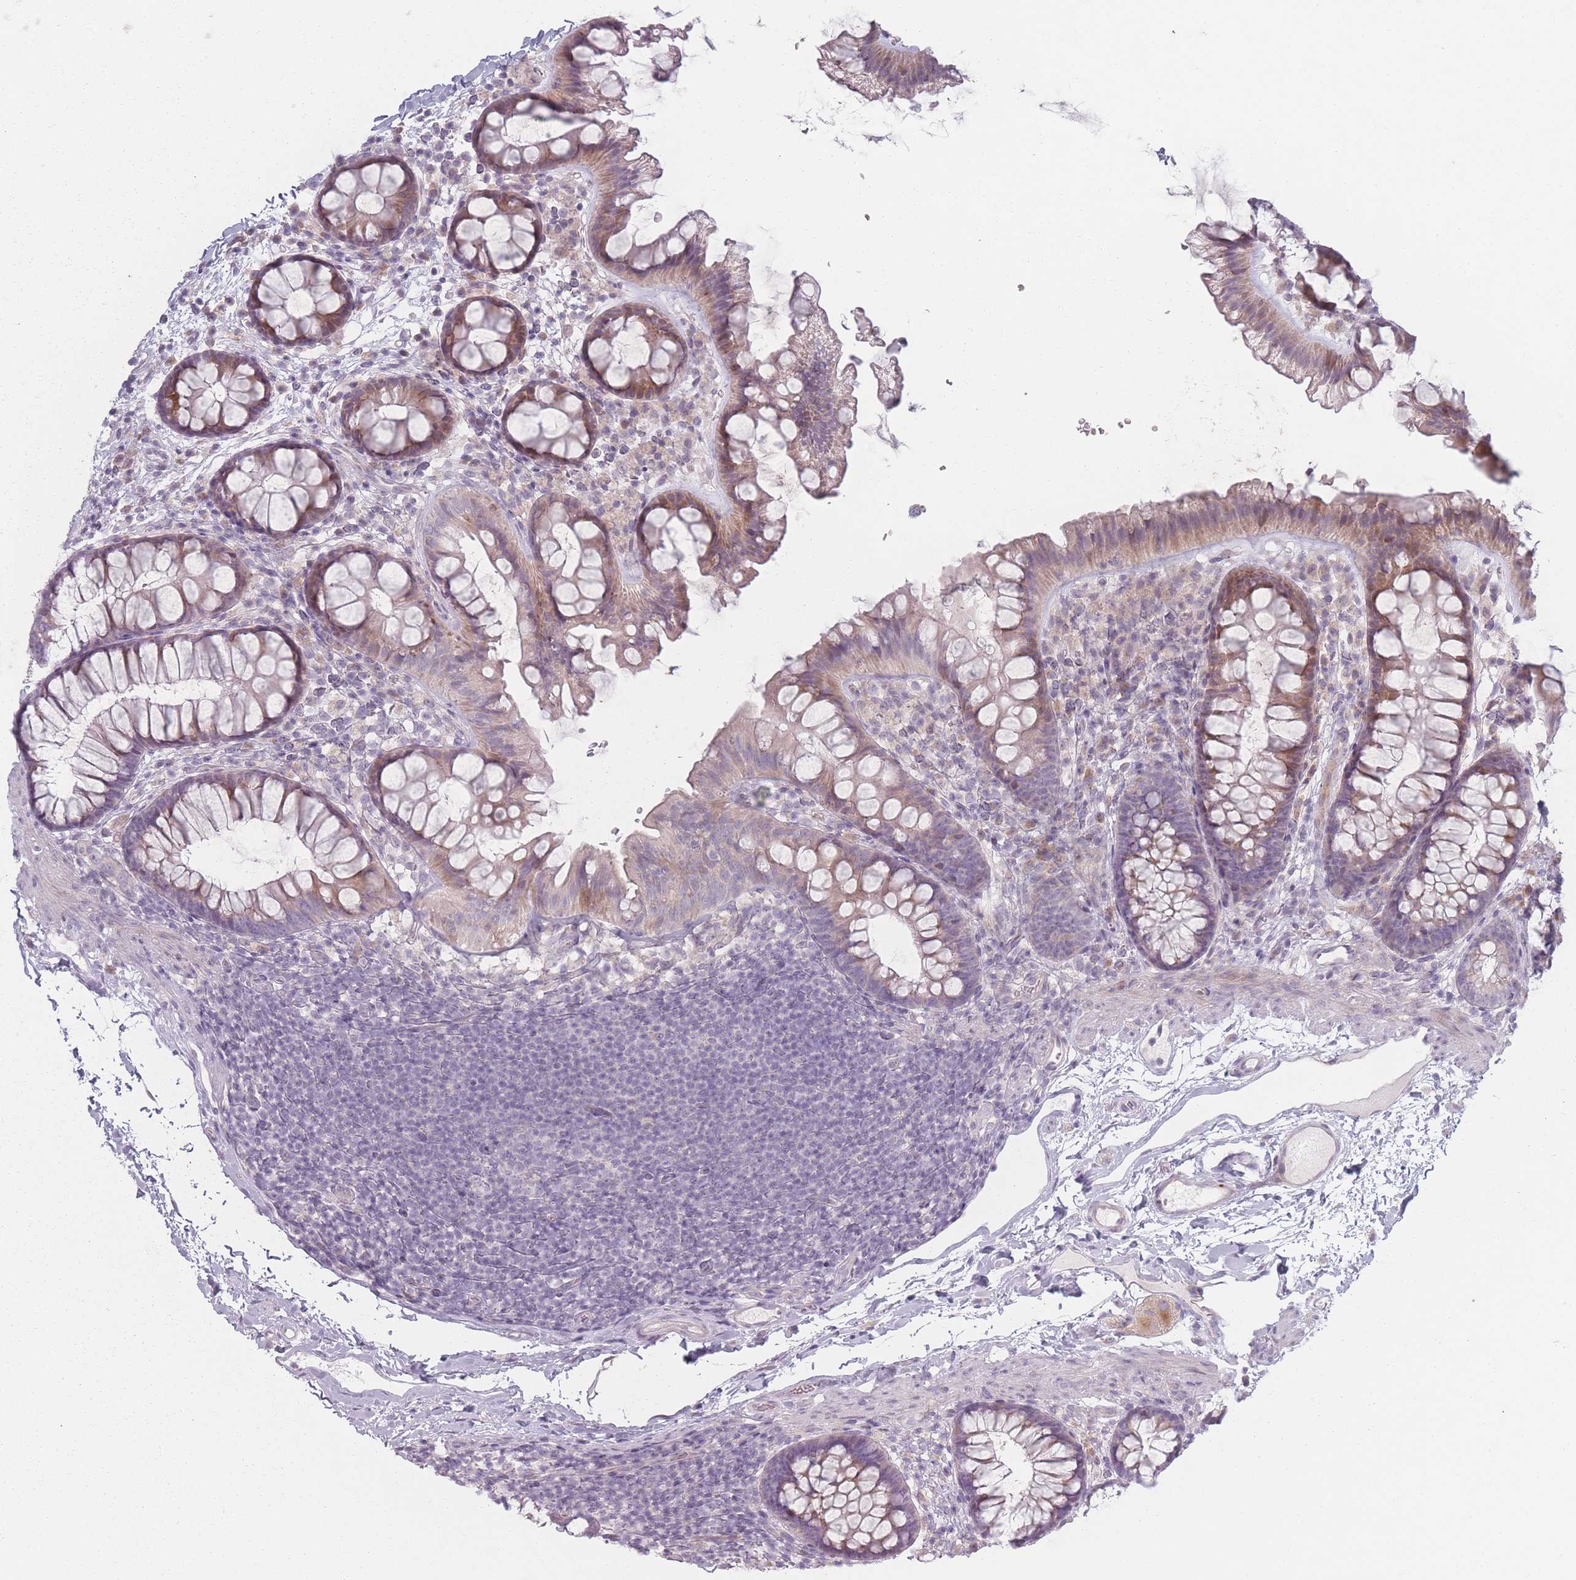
{"staining": {"intensity": "negative", "quantity": "none", "location": "none"}, "tissue": "colon", "cell_type": "Endothelial cells", "image_type": "normal", "snomed": [{"axis": "morphology", "description": "Normal tissue, NOS"}, {"axis": "topography", "description": "Colon"}], "caption": "An image of colon stained for a protein demonstrates no brown staining in endothelial cells.", "gene": "RASL10B", "patient": {"sex": "female", "age": 62}}